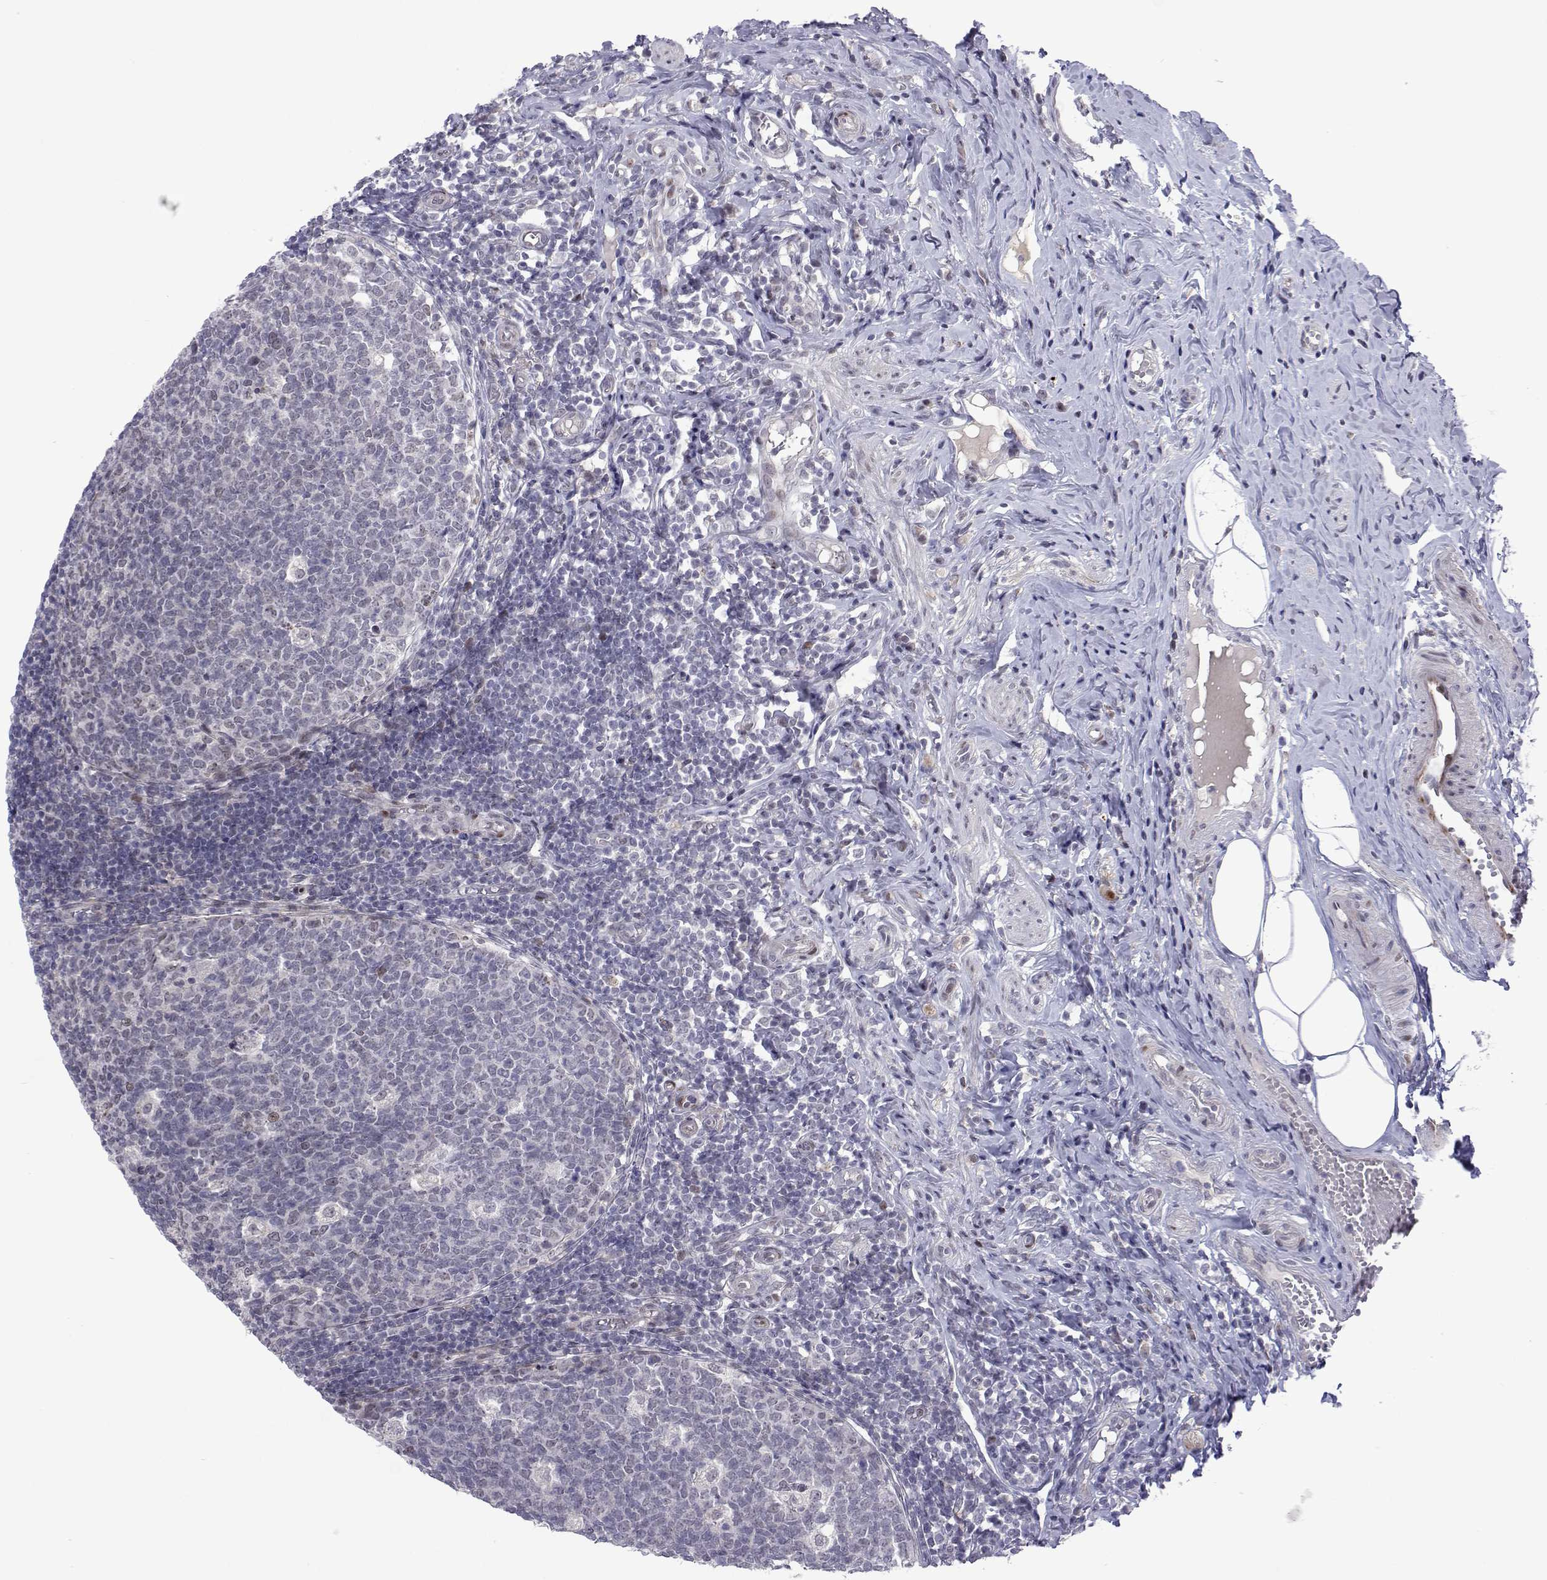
{"staining": {"intensity": "negative", "quantity": "none", "location": "none"}, "tissue": "appendix", "cell_type": "Glandular cells", "image_type": "normal", "snomed": [{"axis": "morphology", "description": "Normal tissue, NOS"}, {"axis": "topography", "description": "Appendix"}], "caption": "This is an immunohistochemistry (IHC) histopathology image of normal appendix. There is no positivity in glandular cells.", "gene": "EFCAB3", "patient": {"sex": "male", "age": 18}}